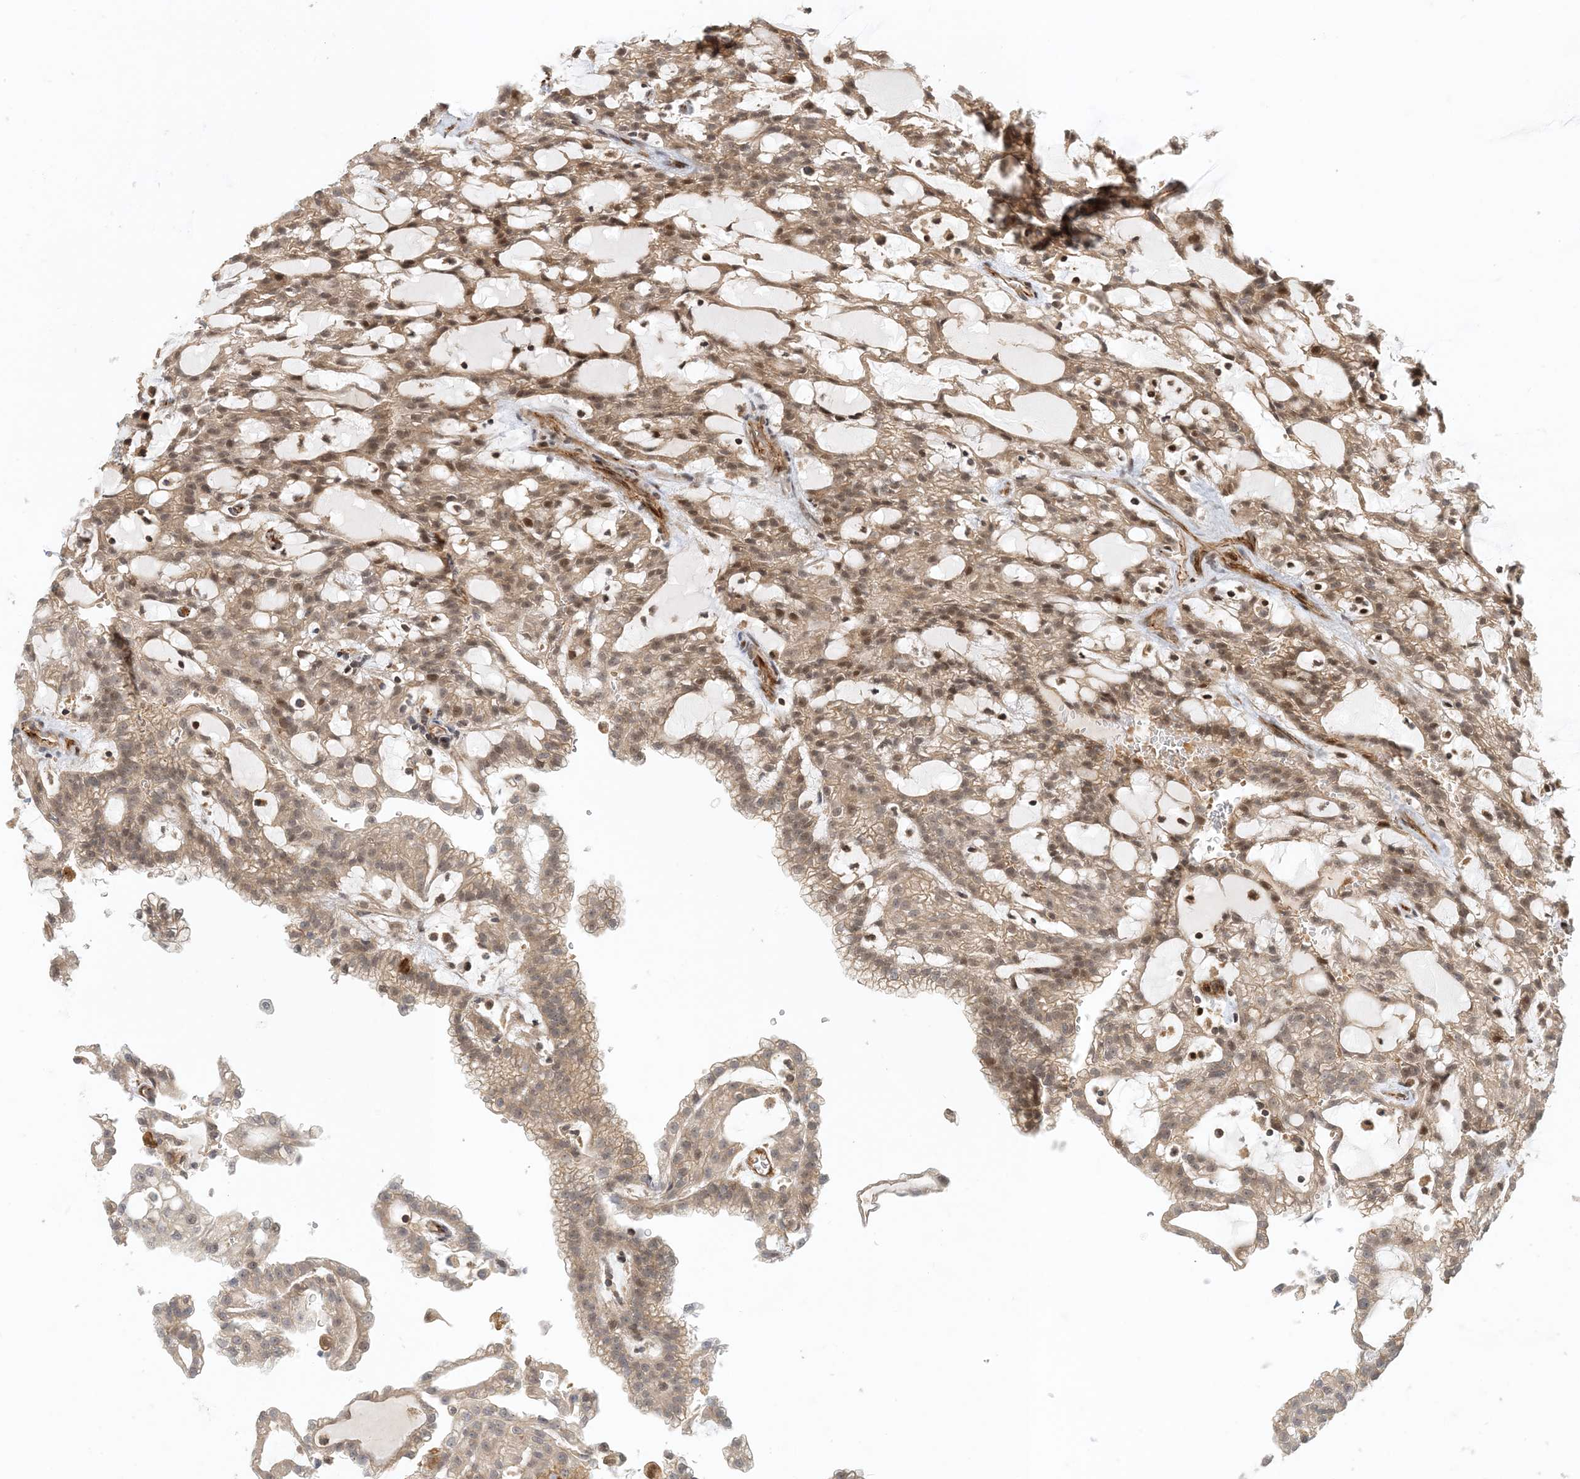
{"staining": {"intensity": "moderate", "quantity": "<25%", "location": "nuclear"}, "tissue": "renal cancer", "cell_type": "Tumor cells", "image_type": "cancer", "snomed": [{"axis": "morphology", "description": "Adenocarcinoma, NOS"}, {"axis": "topography", "description": "Kidney"}], "caption": "Renal cancer (adenocarcinoma) stained with IHC reveals moderate nuclear positivity in approximately <25% of tumor cells. Nuclei are stained in blue.", "gene": "MAPKBP1", "patient": {"sex": "male", "age": 63}}